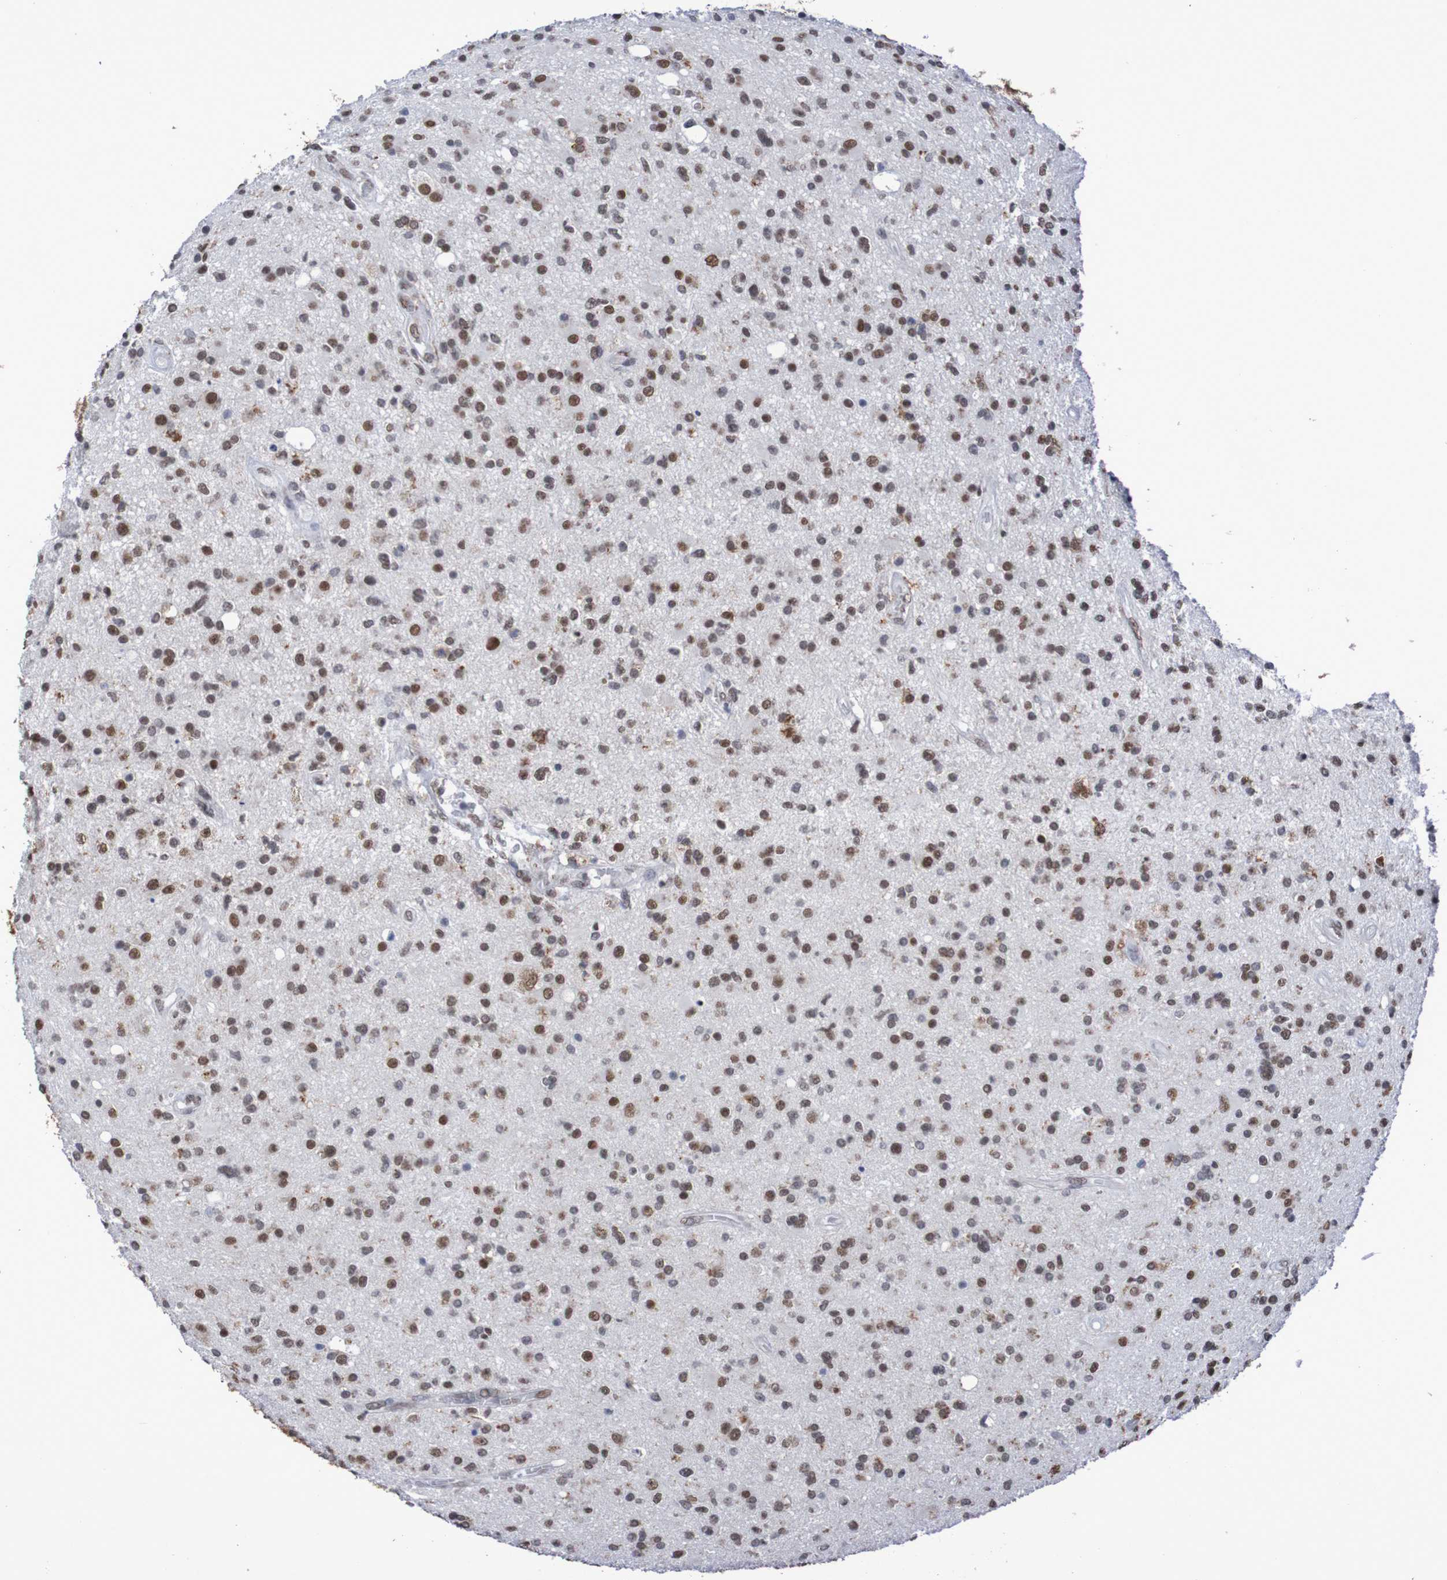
{"staining": {"intensity": "strong", "quantity": ">75%", "location": "nuclear"}, "tissue": "glioma", "cell_type": "Tumor cells", "image_type": "cancer", "snomed": [{"axis": "morphology", "description": "Glioma, malignant, High grade"}, {"axis": "topography", "description": "Brain"}], "caption": "Tumor cells reveal high levels of strong nuclear expression in approximately >75% of cells in high-grade glioma (malignant). (DAB (3,3'-diaminobenzidine) = brown stain, brightfield microscopy at high magnification).", "gene": "MRTFB", "patient": {"sex": "male", "age": 33}}